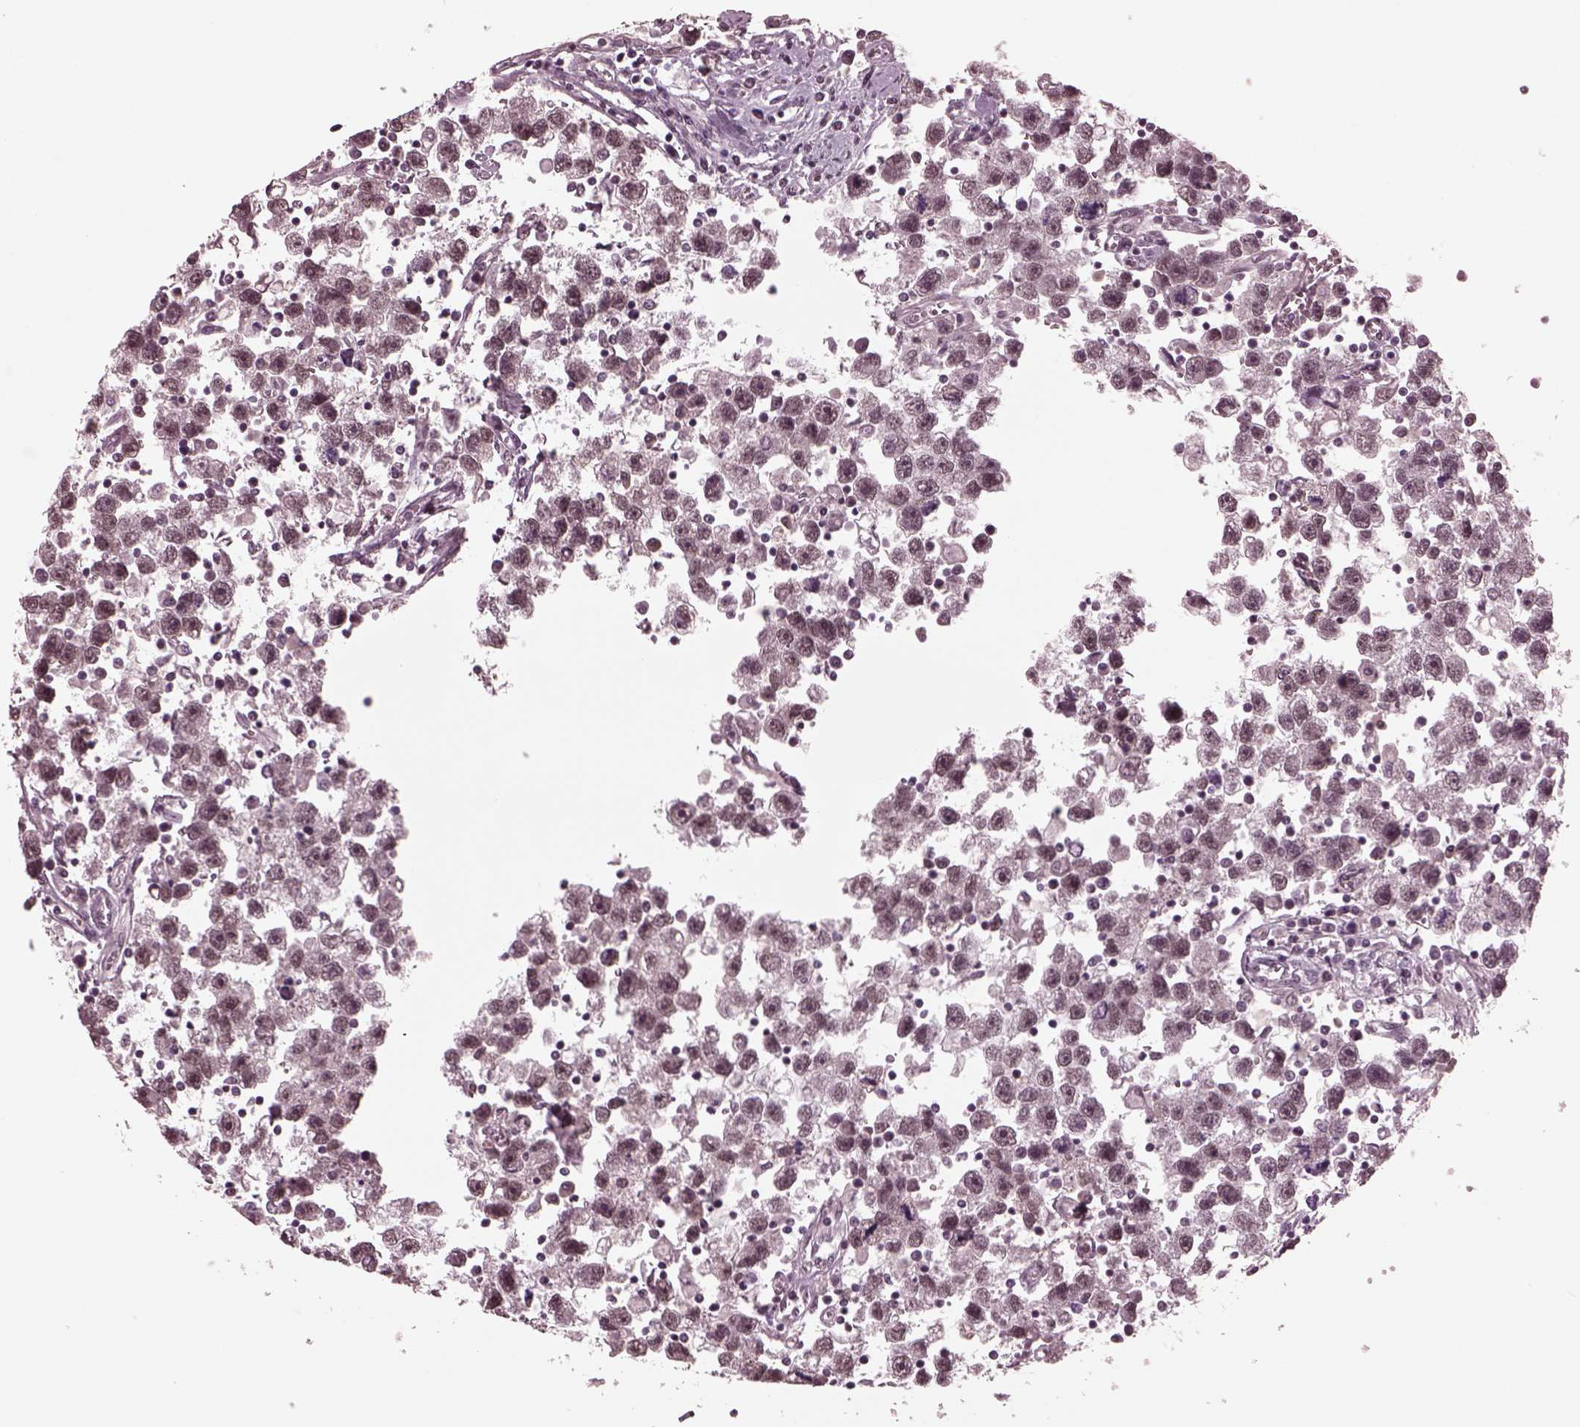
{"staining": {"intensity": "negative", "quantity": "none", "location": "none"}, "tissue": "testis cancer", "cell_type": "Tumor cells", "image_type": "cancer", "snomed": [{"axis": "morphology", "description": "Seminoma, NOS"}, {"axis": "topography", "description": "Testis"}], "caption": "The micrograph exhibits no staining of tumor cells in testis seminoma.", "gene": "NAP1L5", "patient": {"sex": "male", "age": 30}}